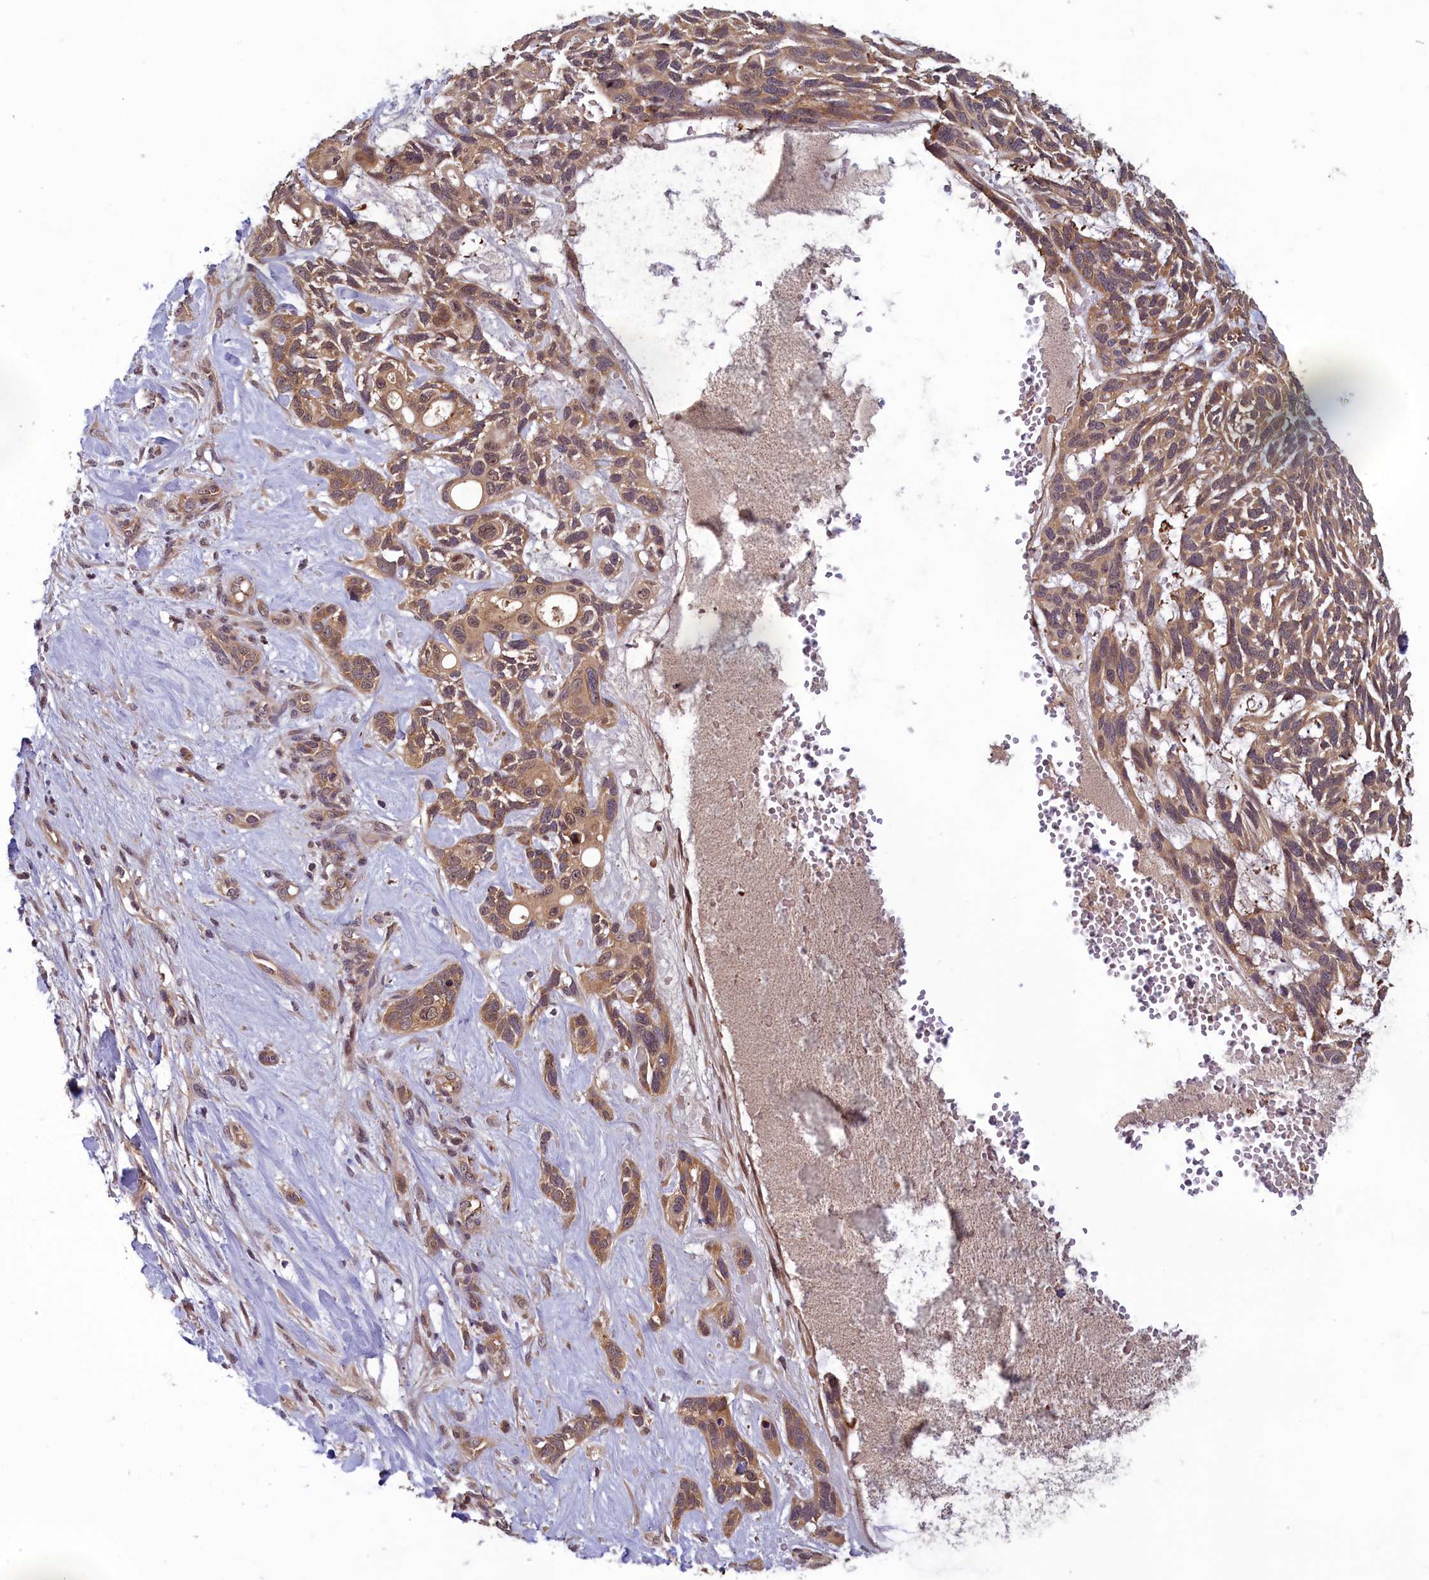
{"staining": {"intensity": "moderate", "quantity": ">75%", "location": "cytoplasmic/membranous,nuclear"}, "tissue": "skin cancer", "cell_type": "Tumor cells", "image_type": "cancer", "snomed": [{"axis": "morphology", "description": "Basal cell carcinoma"}, {"axis": "topography", "description": "Skin"}], "caption": "Human skin cancer stained with a protein marker shows moderate staining in tumor cells.", "gene": "CCDC15", "patient": {"sex": "male", "age": 88}}